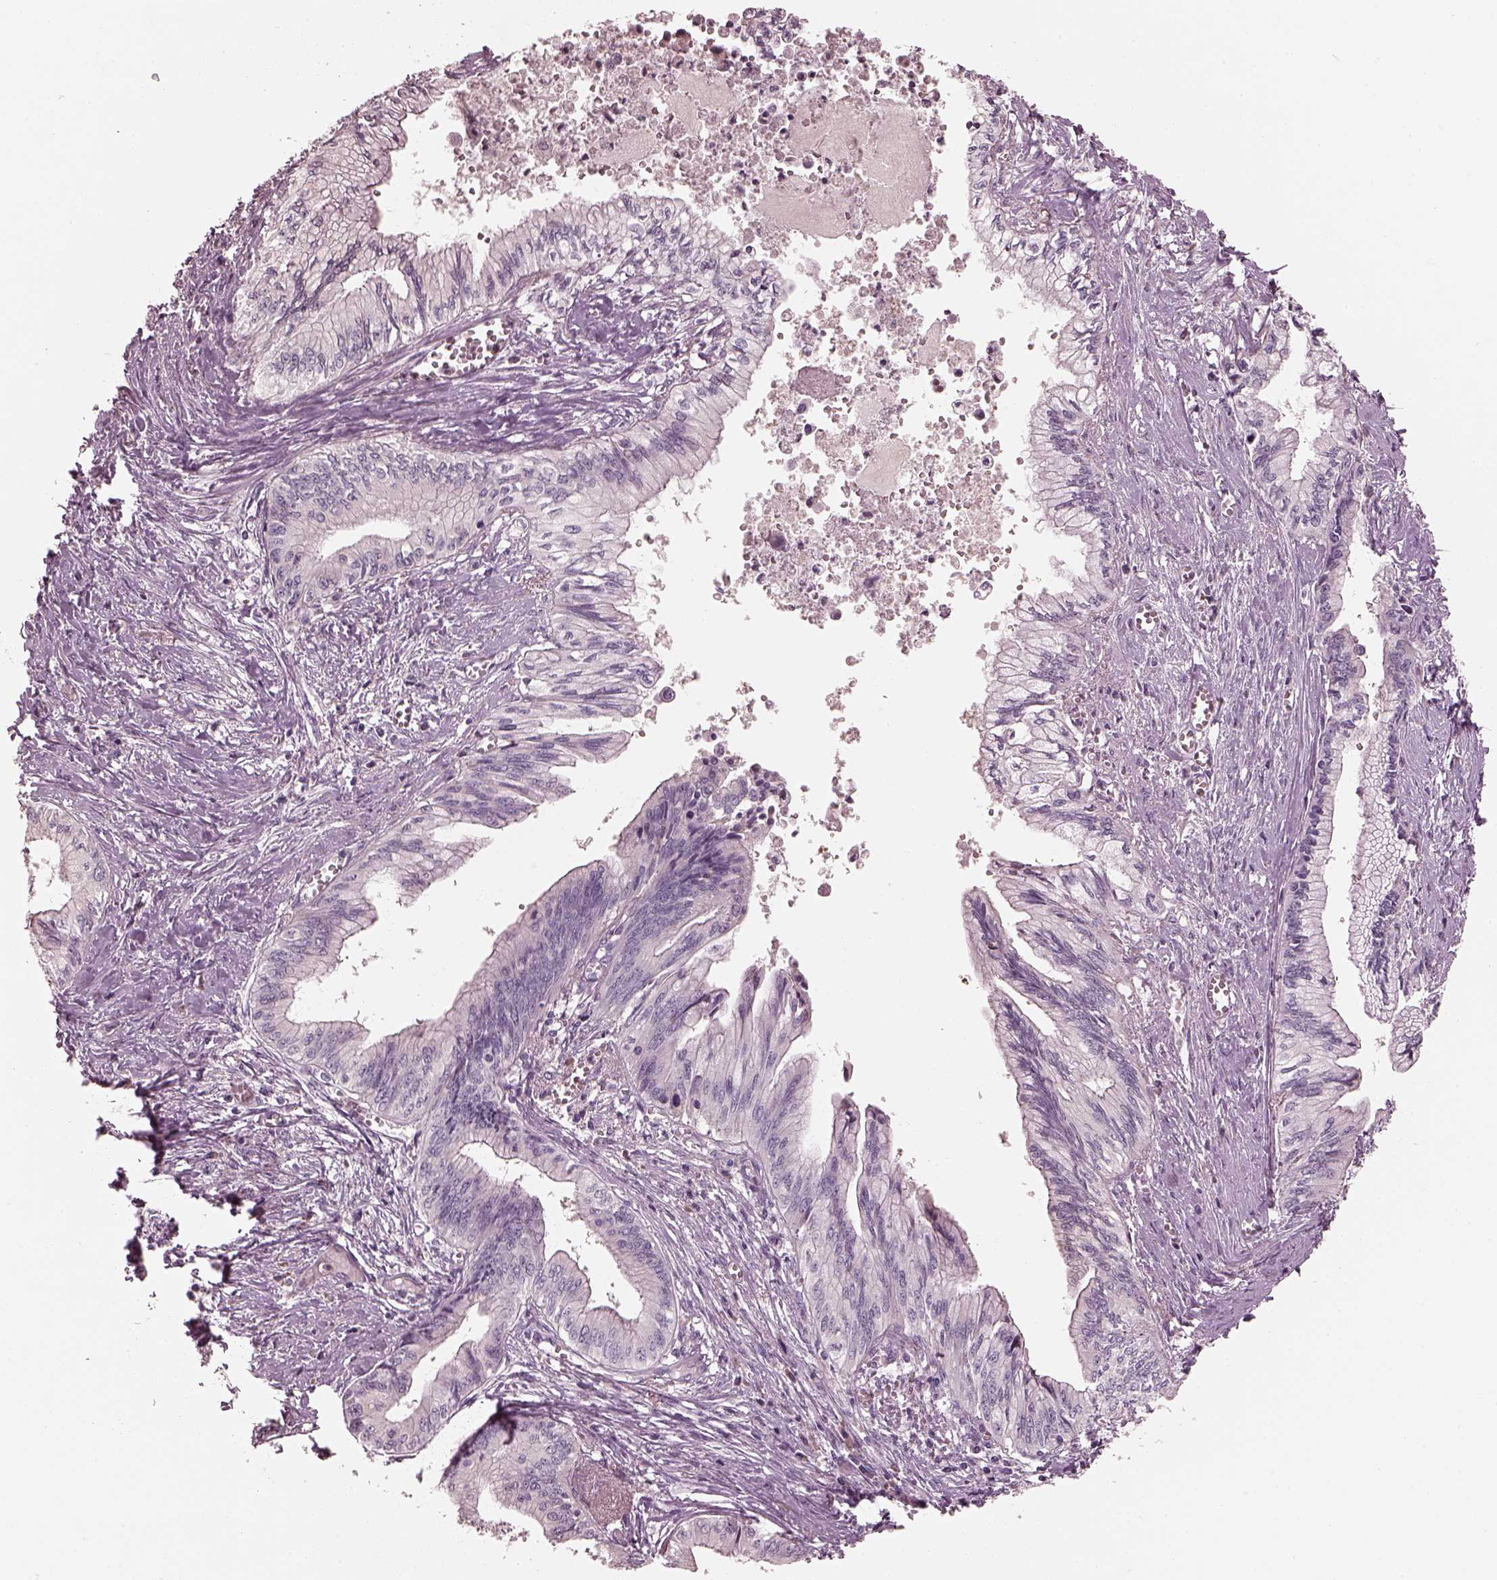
{"staining": {"intensity": "negative", "quantity": "none", "location": "none"}, "tissue": "pancreatic cancer", "cell_type": "Tumor cells", "image_type": "cancer", "snomed": [{"axis": "morphology", "description": "Adenocarcinoma, NOS"}, {"axis": "topography", "description": "Pancreas"}], "caption": "High magnification brightfield microscopy of pancreatic cancer stained with DAB (brown) and counterstained with hematoxylin (blue): tumor cells show no significant staining. Nuclei are stained in blue.", "gene": "OPTC", "patient": {"sex": "female", "age": 61}}